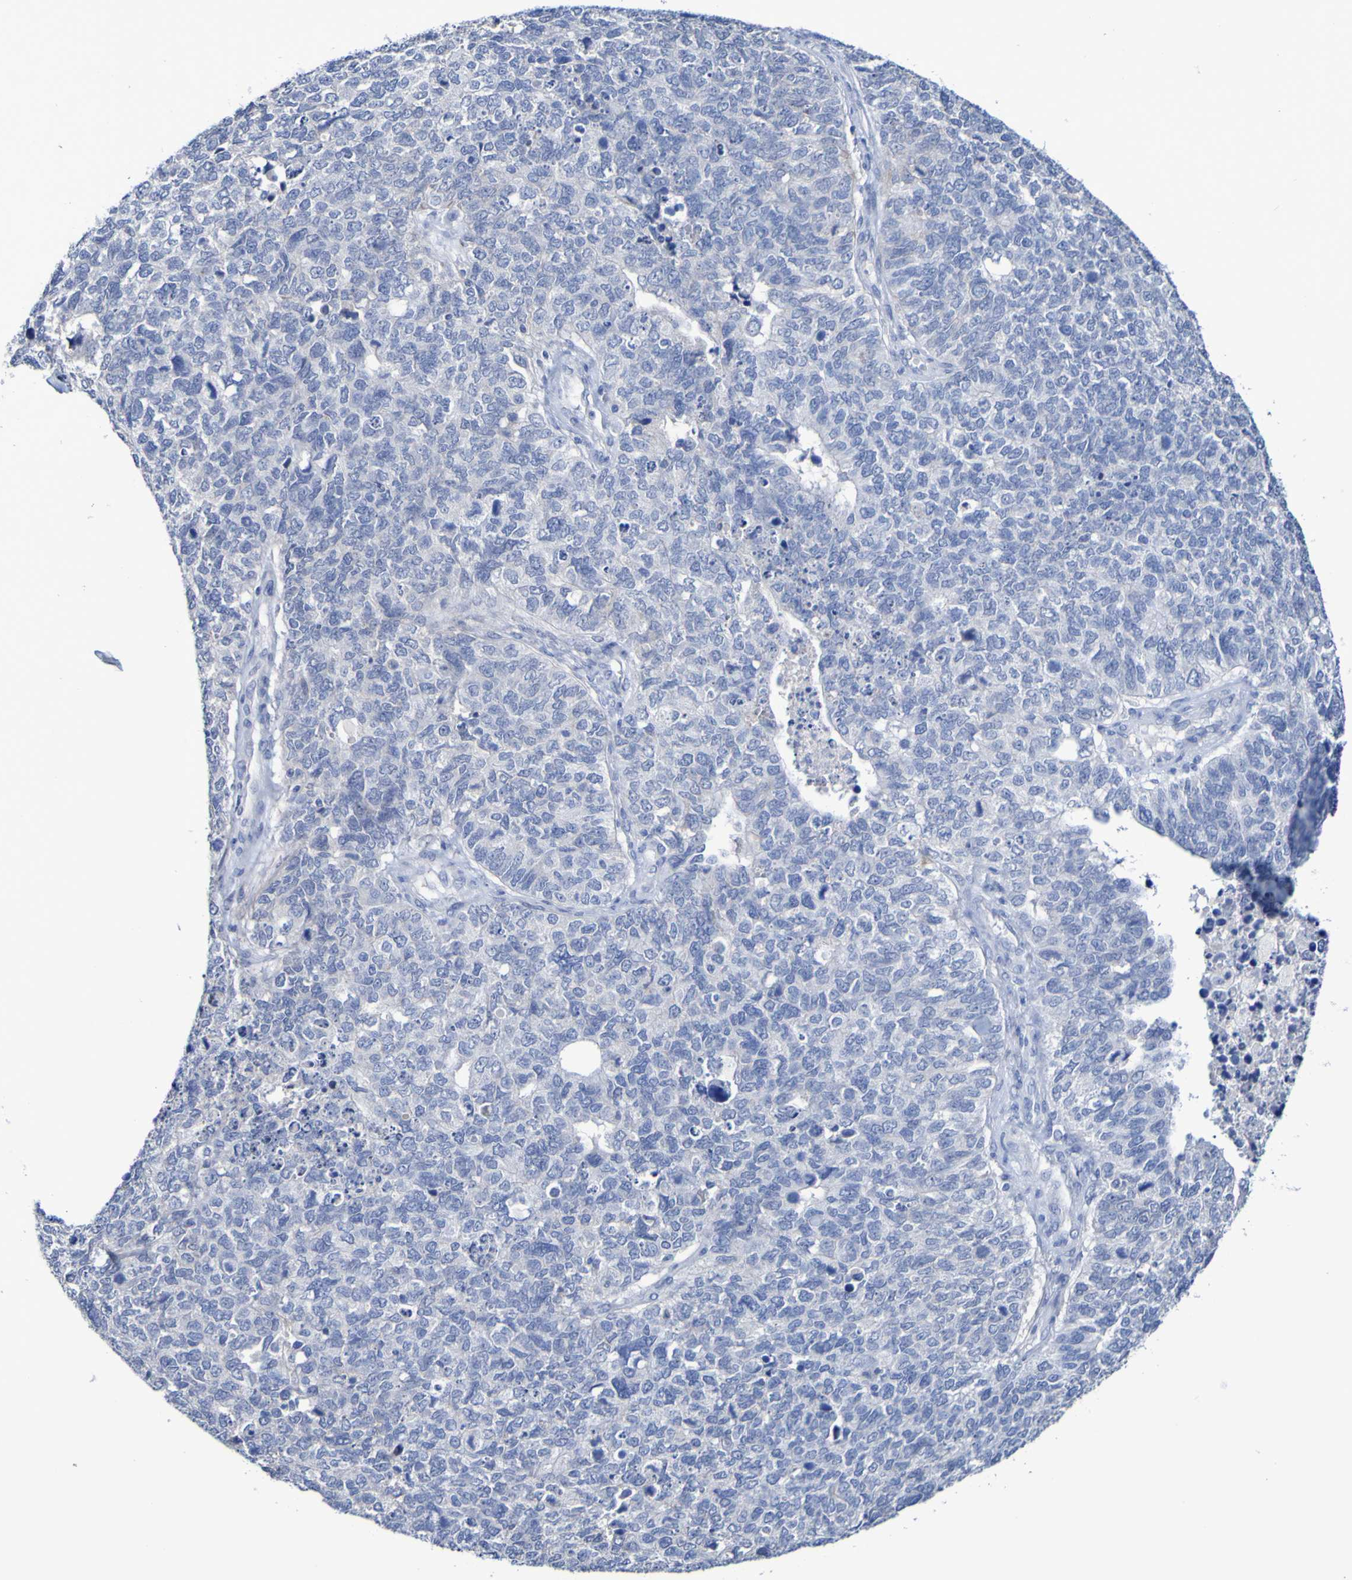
{"staining": {"intensity": "negative", "quantity": "none", "location": "none"}, "tissue": "cervical cancer", "cell_type": "Tumor cells", "image_type": "cancer", "snomed": [{"axis": "morphology", "description": "Squamous cell carcinoma, NOS"}, {"axis": "topography", "description": "Cervix"}], "caption": "Immunohistochemistry micrograph of human cervical cancer stained for a protein (brown), which displays no staining in tumor cells.", "gene": "SGCB", "patient": {"sex": "female", "age": 63}}